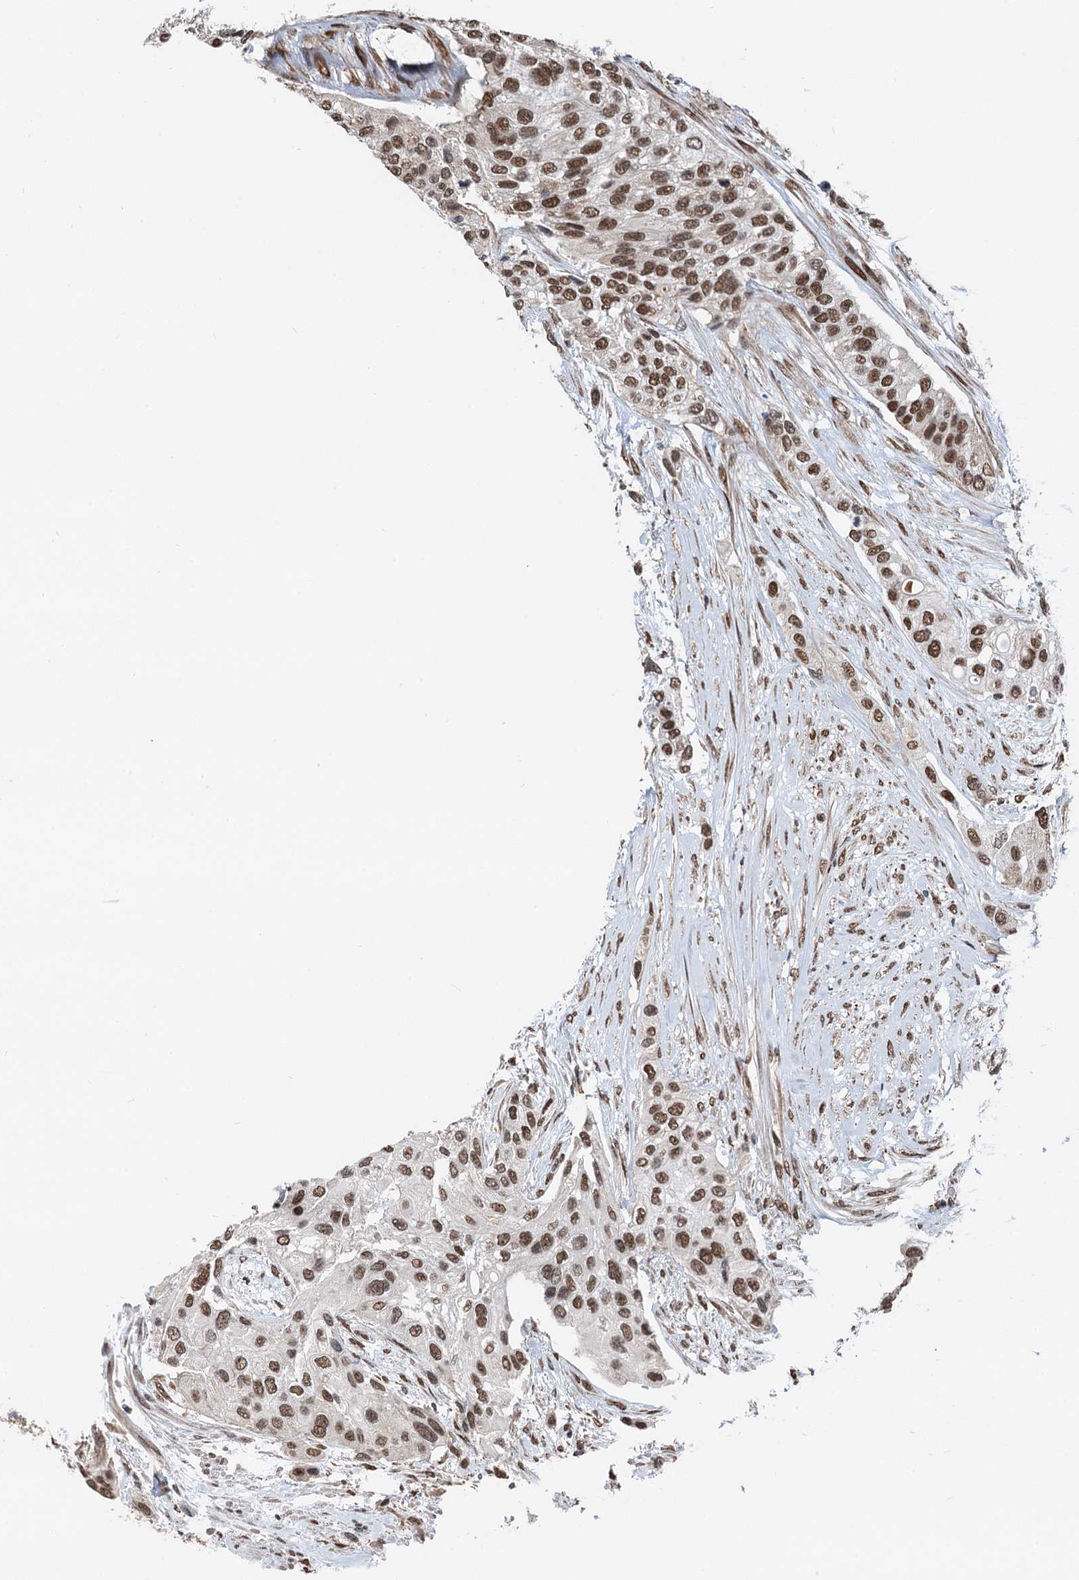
{"staining": {"intensity": "moderate", "quantity": ">75%", "location": "nuclear"}, "tissue": "urothelial cancer", "cell_type": "Tumor cells", "image_type": "cancer", "snomed": [{"axis": "morphology", "description": "Normal tissue, NOS"}, {"axis": "morphology", "description": "Urothelial carcinoma, High grade"}, {"axis": "topography", "description": "Vascular tissue"}, {"axis": "topography", "description": "Urinary bladder"}], "caption": "IHC image of human urothelial cancer stained for a protein (brown), which demonstrates medium levels of moderate nuclear expression in approximately >75% of tumor cells.", "gene": "CFDP1", "patient": {"sex": "female", "age": 56}}